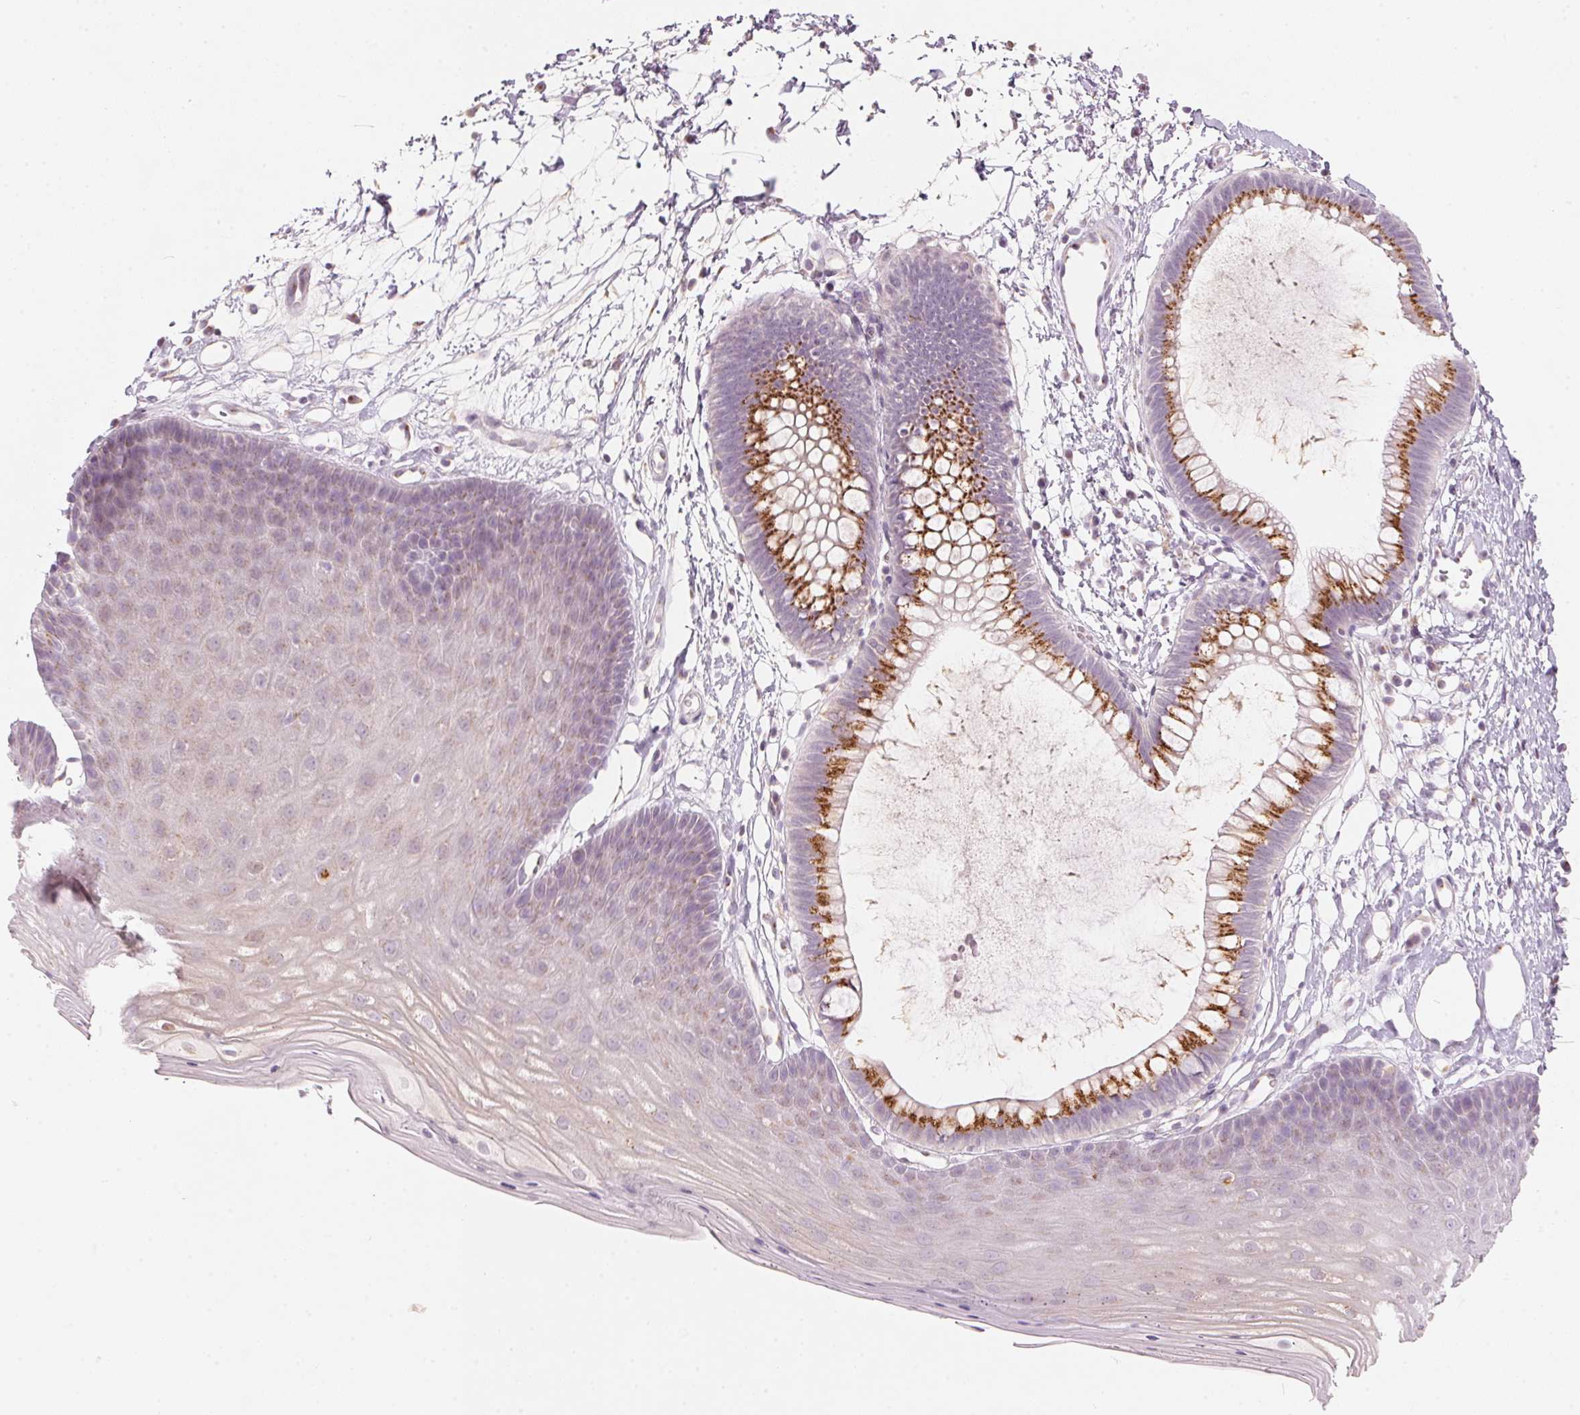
{"staining": {"intensity": "weak", "quantity": "<25%", "location": "cytoplasmic/membranous"}, "tissue": "skin", "cell_type": "Epidermal cells", "image_type": "normal", "snomed": [{"axis": "morphology", "description": "Normal tissue, NOS"}, {"axis": "topography", "description": "Anal"}], "caption": "Protein analysis of normal skin shows no significant positivity in epidermal cells.", "gene": "DRAM2", "patient": {"sex": "male", "age": 53}}